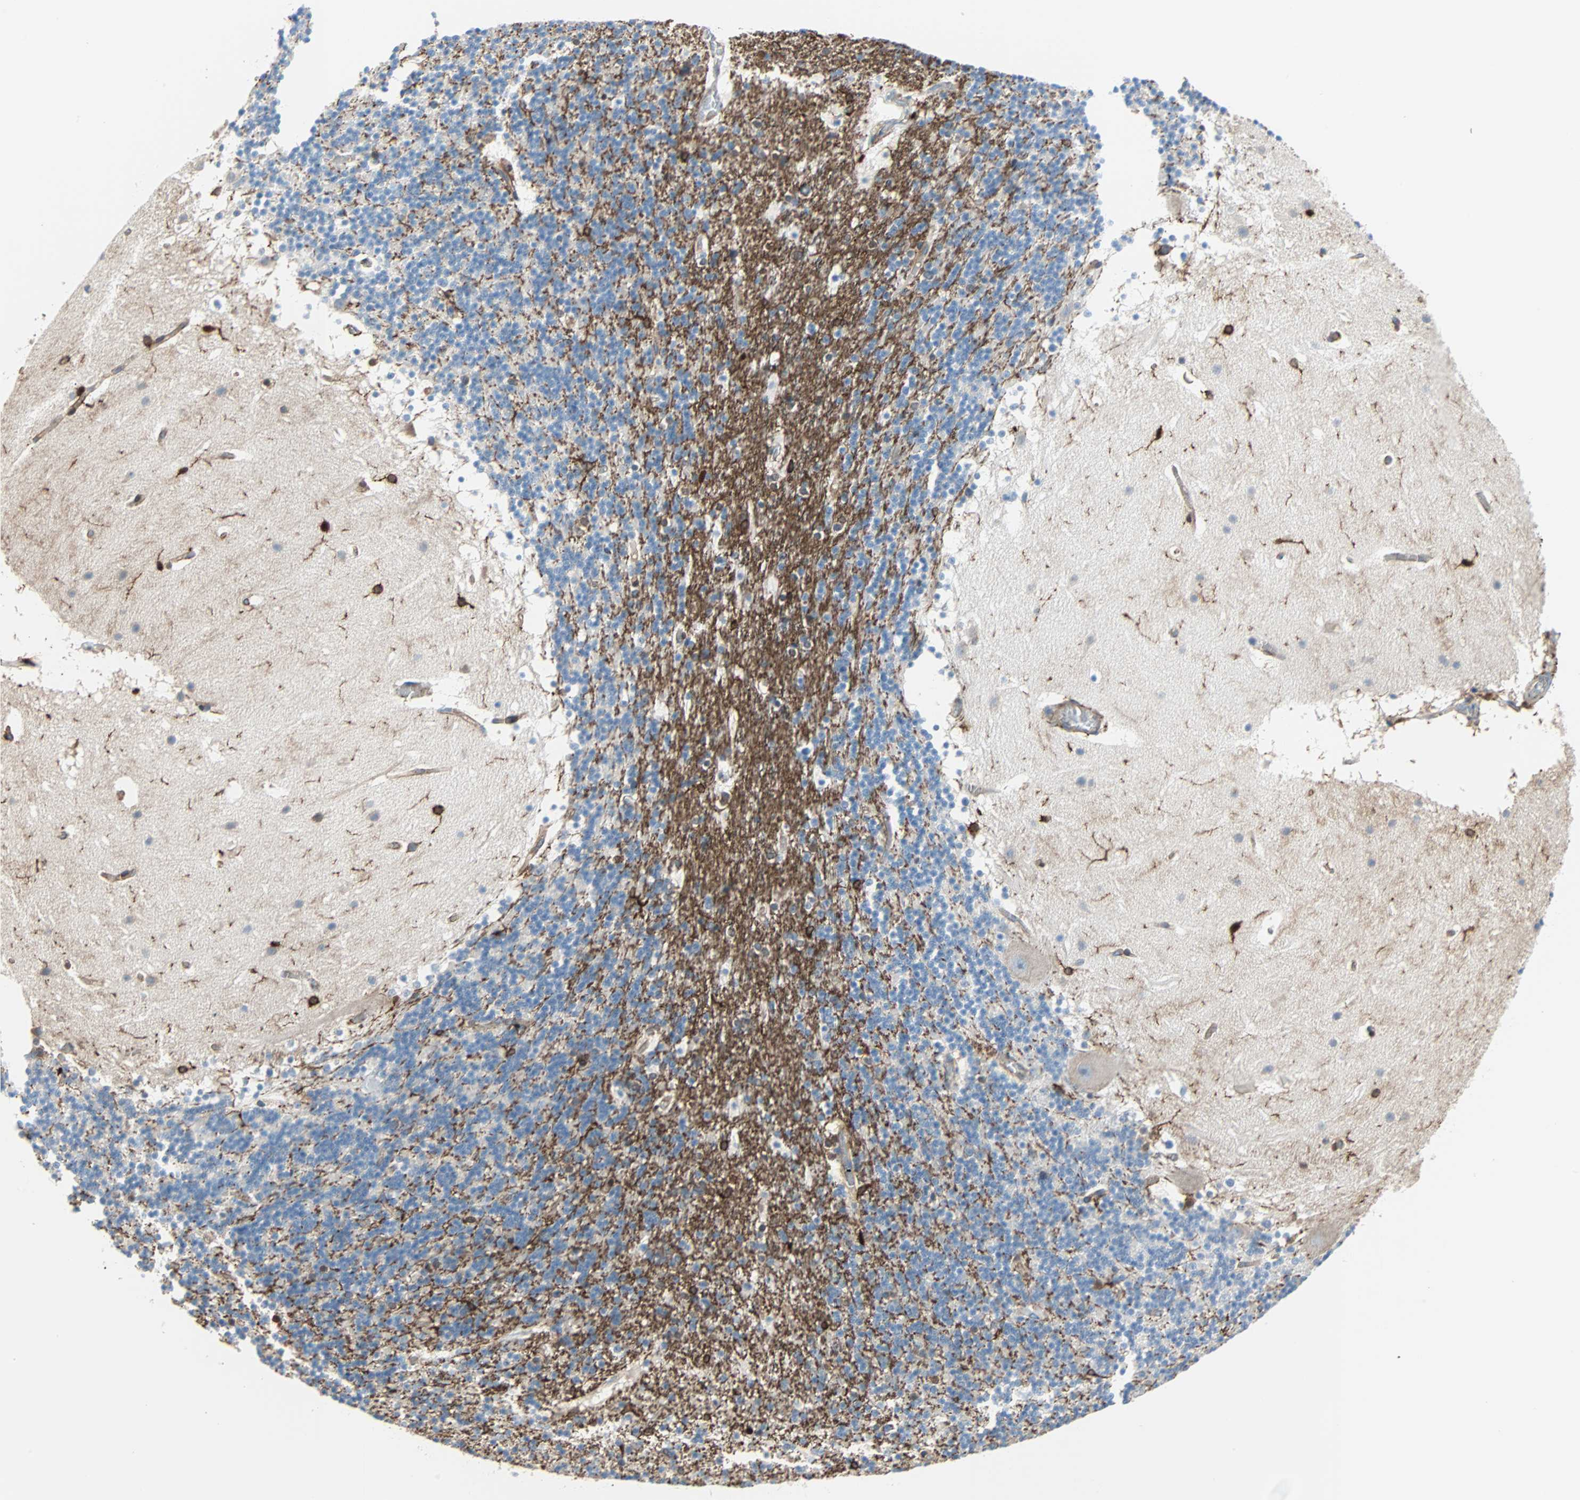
{"staining": {"intensity": "negative", "quantity": "none", "location": "none"}, "tissue": "cerebellum", "cell_type": "Cells in granular layer", "image_type": "normal", "snomed": [{"axis": "morphology", "description": "Normal tissue, NOS"}, {"axis": "topography", "description": "Cerebellum"}], "caption": "Immunohistochemical staining of normal cerebellum reveals no significant staining in cells in granular layer.", "gene": "EPB41L2", "patient": {"sex": "male", "age": 45}}